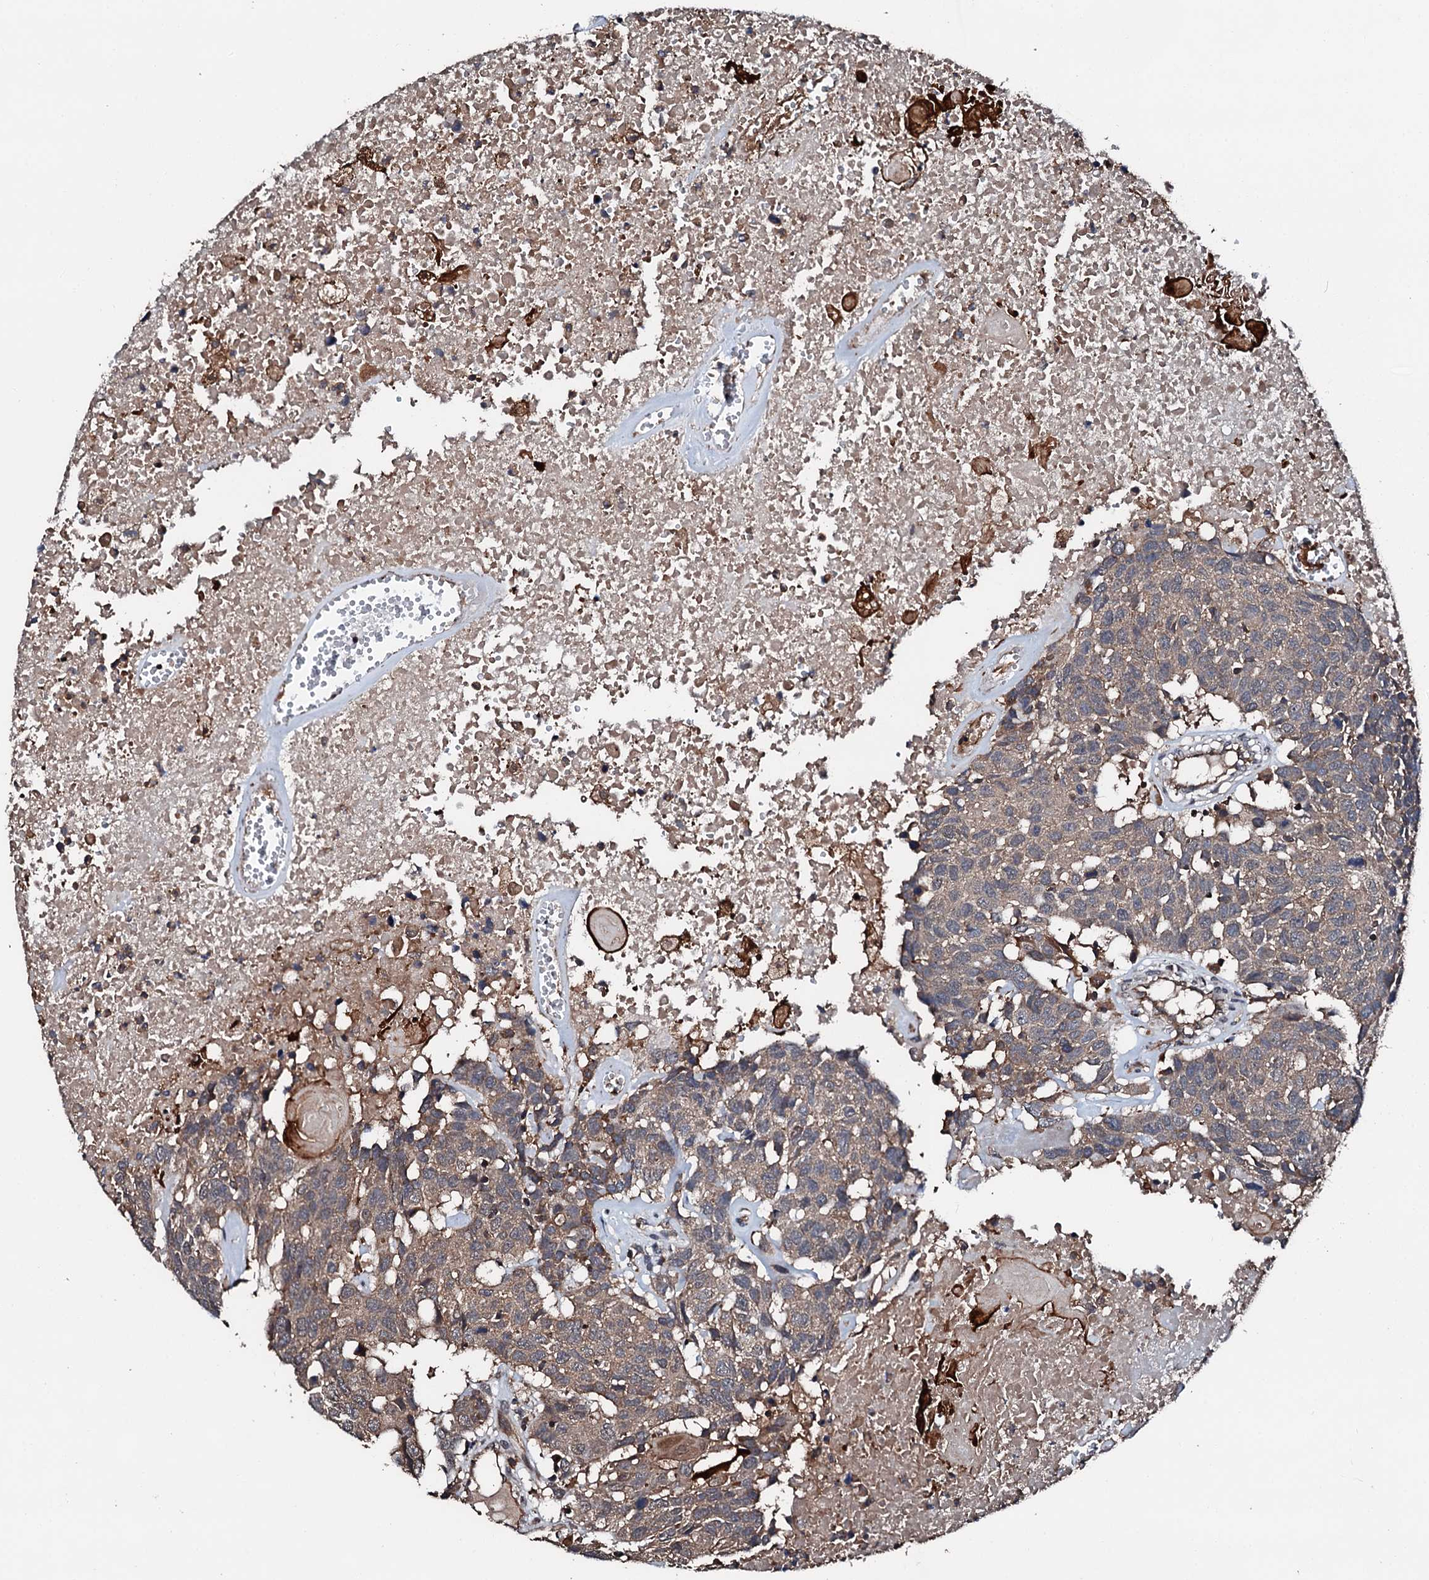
{"staining": {"intensity": "weak", "quantity": "<25%", "location": "cytoplasmic/membranous"}, "tissue": "head and neck cancer", "cell_type": "Tumor cells", "image_type": "cancer", "snomed": [{"axis": "morphology", "description": "Squamous cell carcinoma, NOS"}, {"axis": "topography", "description": "Head-Neck"}], "caption": "An image of head and neck cancer stained for a protein exhibits no brown staining in tumor cells.", "gene": "FGD4", "patient": {"sex": "male", "age": 66}}